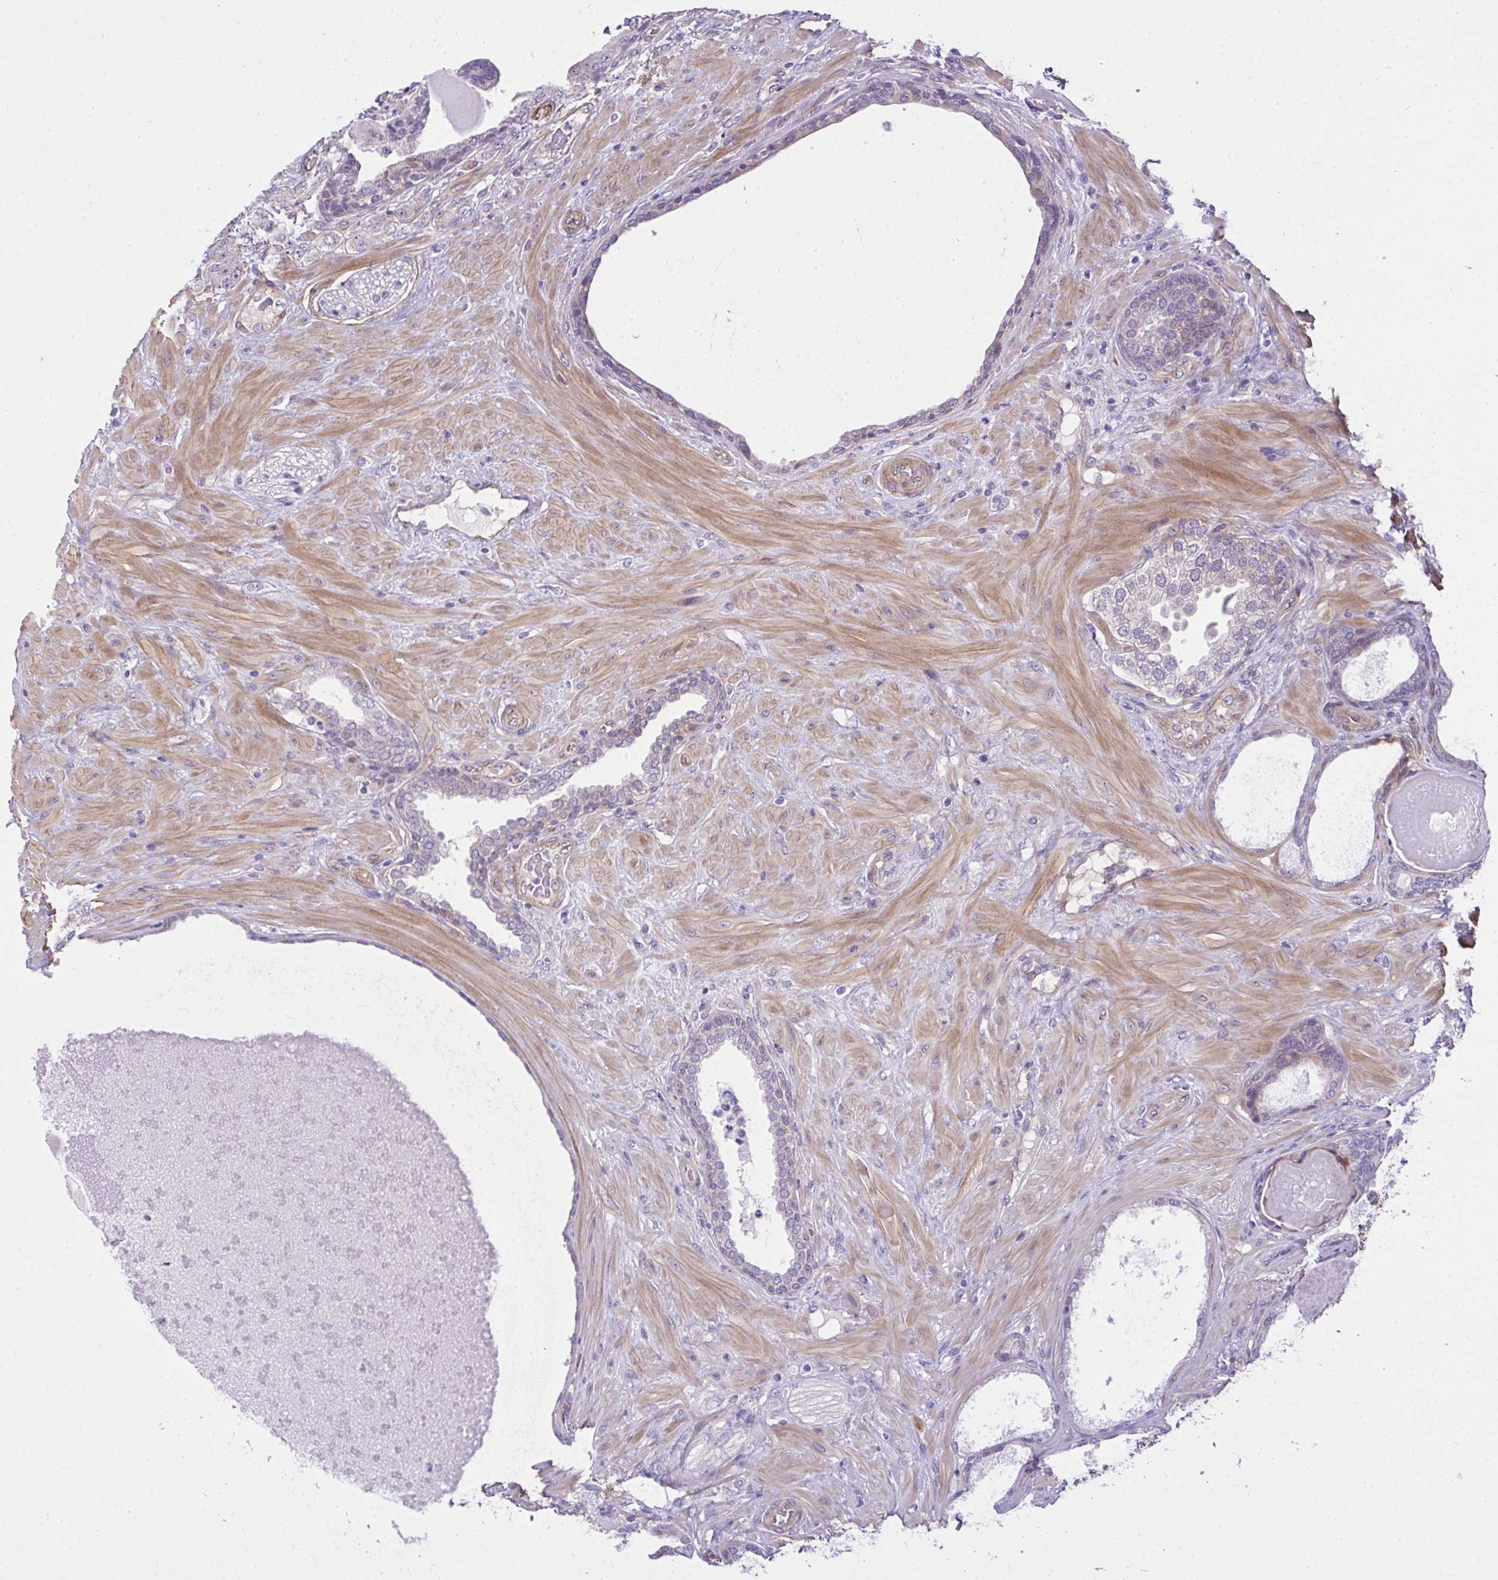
{"staining": {"intensity": "negative", "quantity": "none", "location": "none"}, "tissue": "prostate cancer", "cell_type": "Tumor cells", "image_type": "cancer", "snomed": [{"axis": "morphology", "description": "Adenocarcinoma, High grade"}, {"axis": "topography", "description": "Prostate"}], "caption": "DAB immunohistochemical staining of prostate cancer shows no significant staining in tumor cells. (Immunohistochemistry (ihc), brightfield microscopy, high magnification).", "gene": "RSKR", "patient": {"sex": "male", "age": 62}}